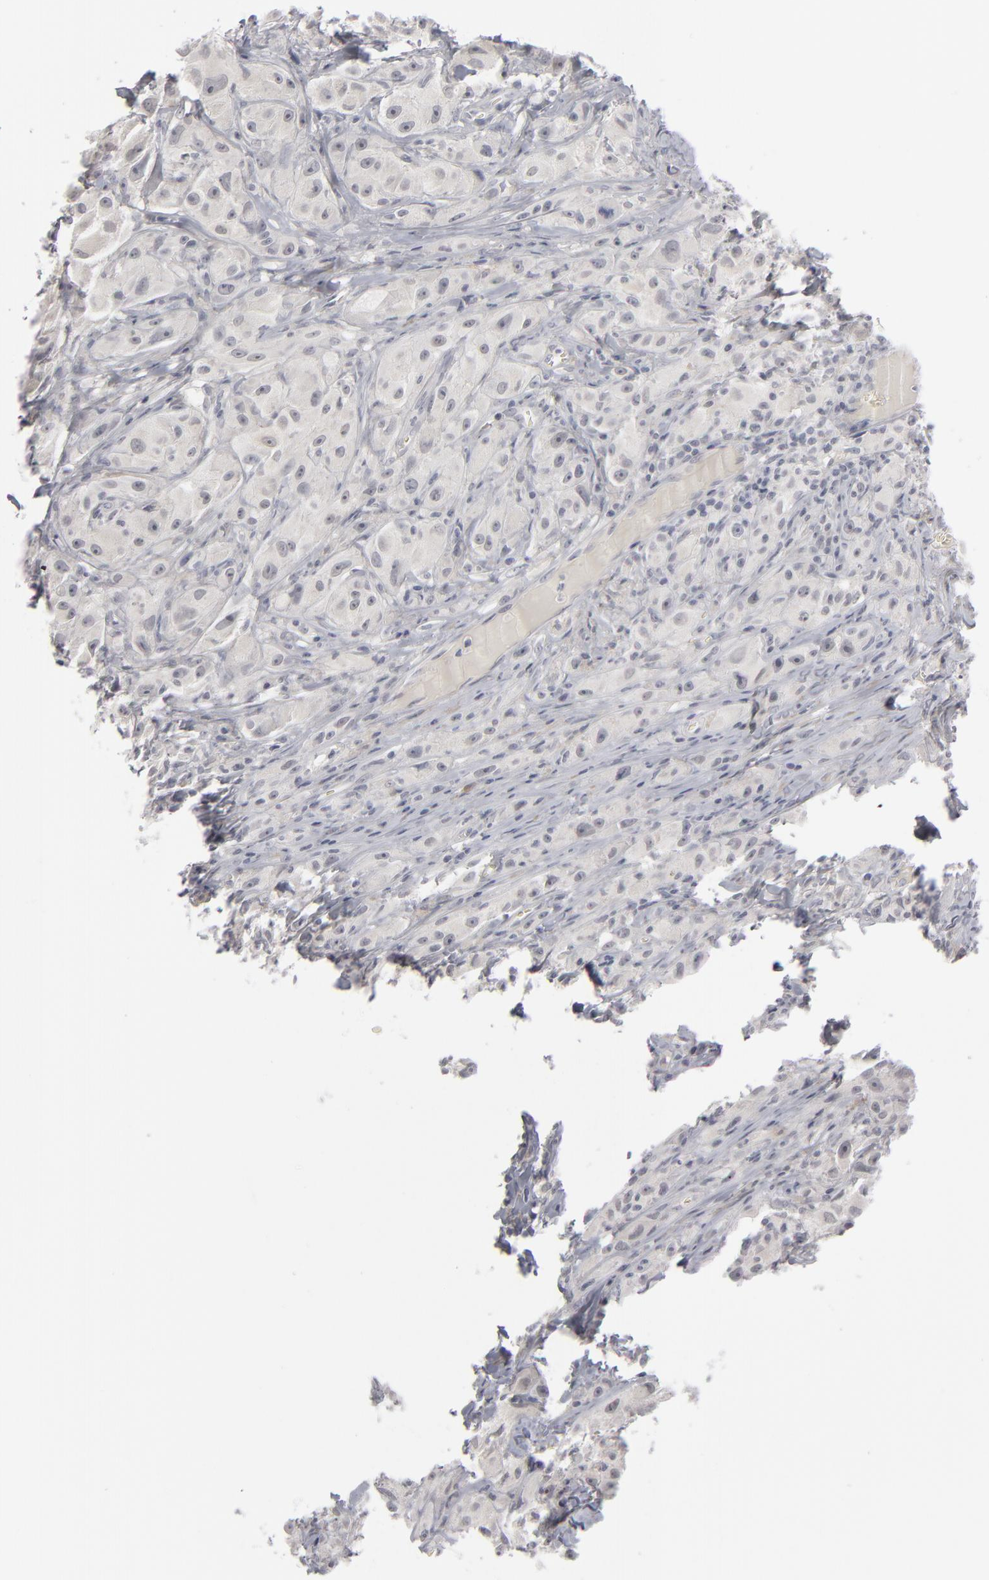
{"staining": {"intensity": "negative", "quantity": "none", "location": "none"}, "tissue": "melanoma", "cell_type": "Tumor cells", "image_type": "cancer", "snomed": [{"axis": "morphology", "description": "Malignant melanoma, NOS"}, {"axis": "topography", "description": "Skin"}], "caption": "Immunohistochemistry (IHC) photomicrograph of neoplastic tissue: human malignant melanoma stained with DAB (3,3'-diaminobenzidine) shows no significant protein positivity in tumor cells.", "gene": "KIAA1210", "patient": {"sex": "male", "age": 56}}